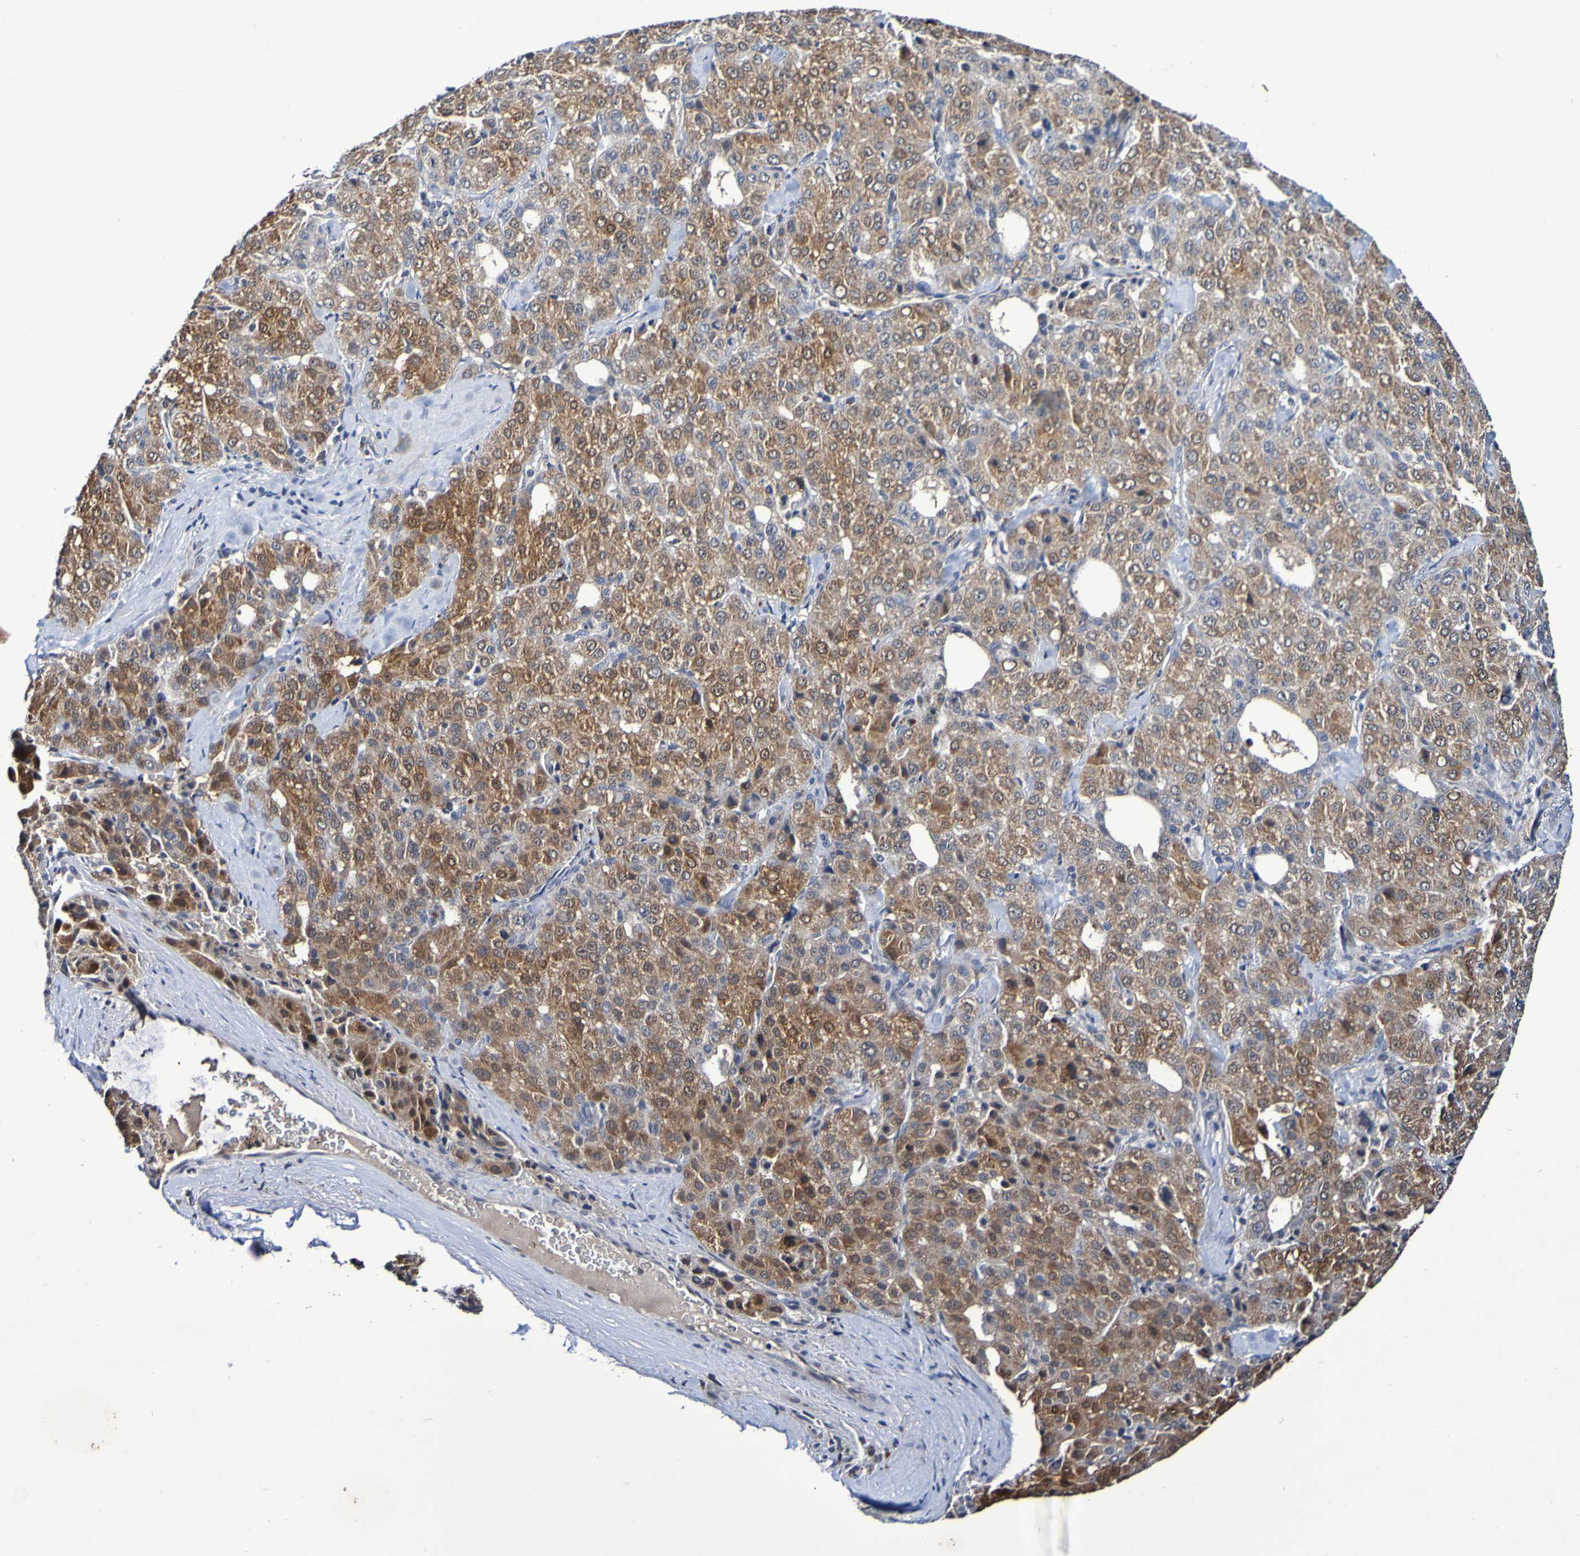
{"staining": {"intensity": "strong", "quantity": "<25%", "location": "cytoplasmic/membranous"}, "tissue": "liver cancer", "cell_type": "Tumor cells", "image_type": "cancer", "snomed": [{"axis": "morphology", "description": "Carcinoma, Hepatocellular, NOS"}, {"axis": "topography", "description": "Liver"}], "caption": "Tumor cells exhibit medium levels of strong cytoplasmic/membranous staining in about <25% of cells in human liver hepatocellular carcinoma. The staining was performed using DAB (3,3'-diaminobenzidine) to visualize the protein expression in brown, while the nuclei were stained in blue with hematoxylin (Magnification: 20x).", "gene": "PTP4A2", "patient": {"sex": "male", "age": 65}}